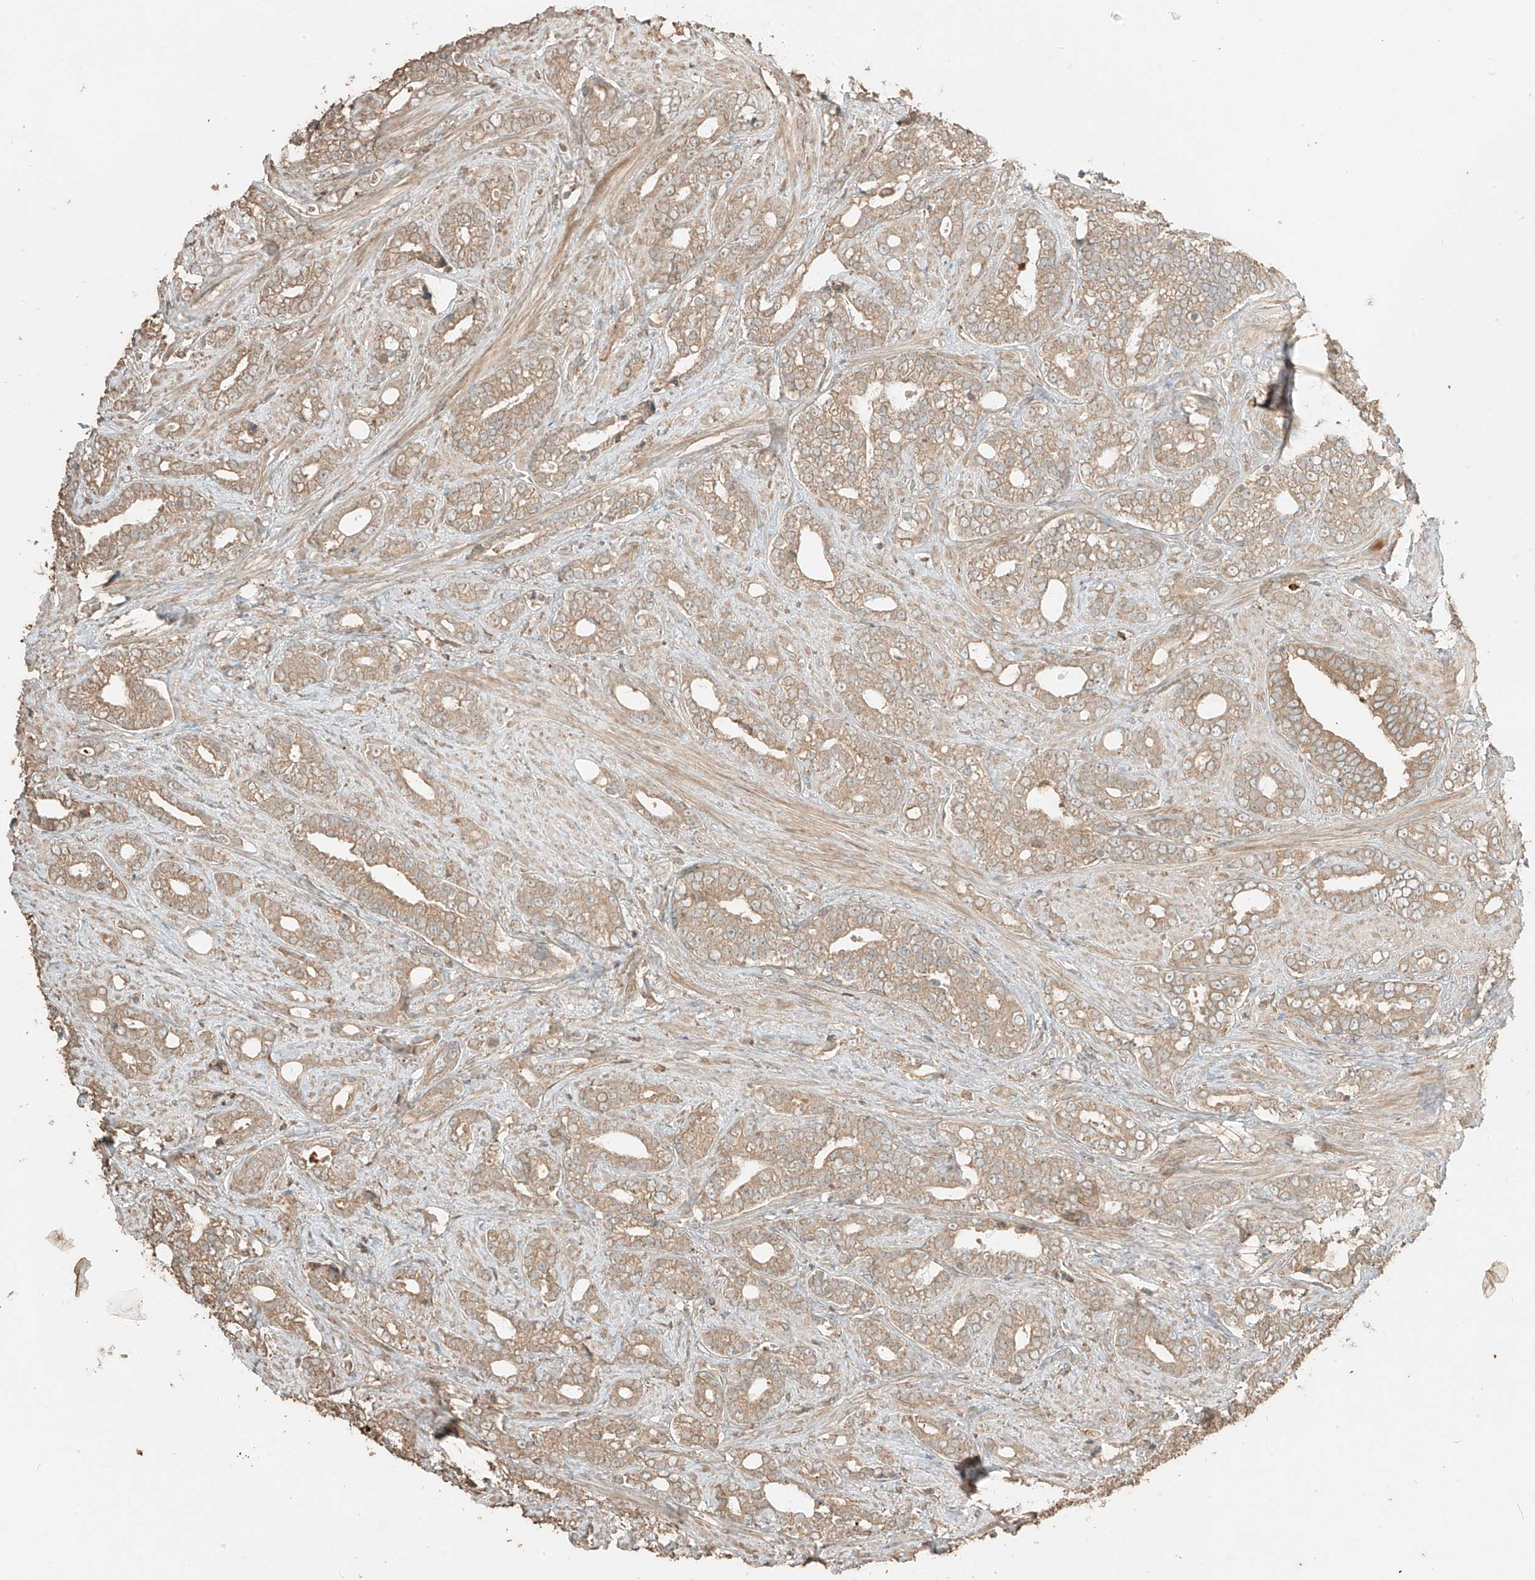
{"staining": {"intensity": "moderate", "quantity": ">75%", "location": "cytoplasmic/membranous"}, "tissue": "prostate cancer", "cell_type": "Tumor cells", "image_type": "cancer", "snomed": [{"axis": "morphology", "description": "Adenocarcinoma, High grade"}, {"axis": "topography", "description": "Prostate and seminal vesicle, NOS"}], "caption": "Immunohistochemical staining of high-grade adenocarcinoma (prostate) reveals medium levels of moderate cytoplasmic/membranous protein positivity in approximately >75% of tumor cells.", "gene": "RFTN2", "patient": {"sex": "male", "age": 67}}